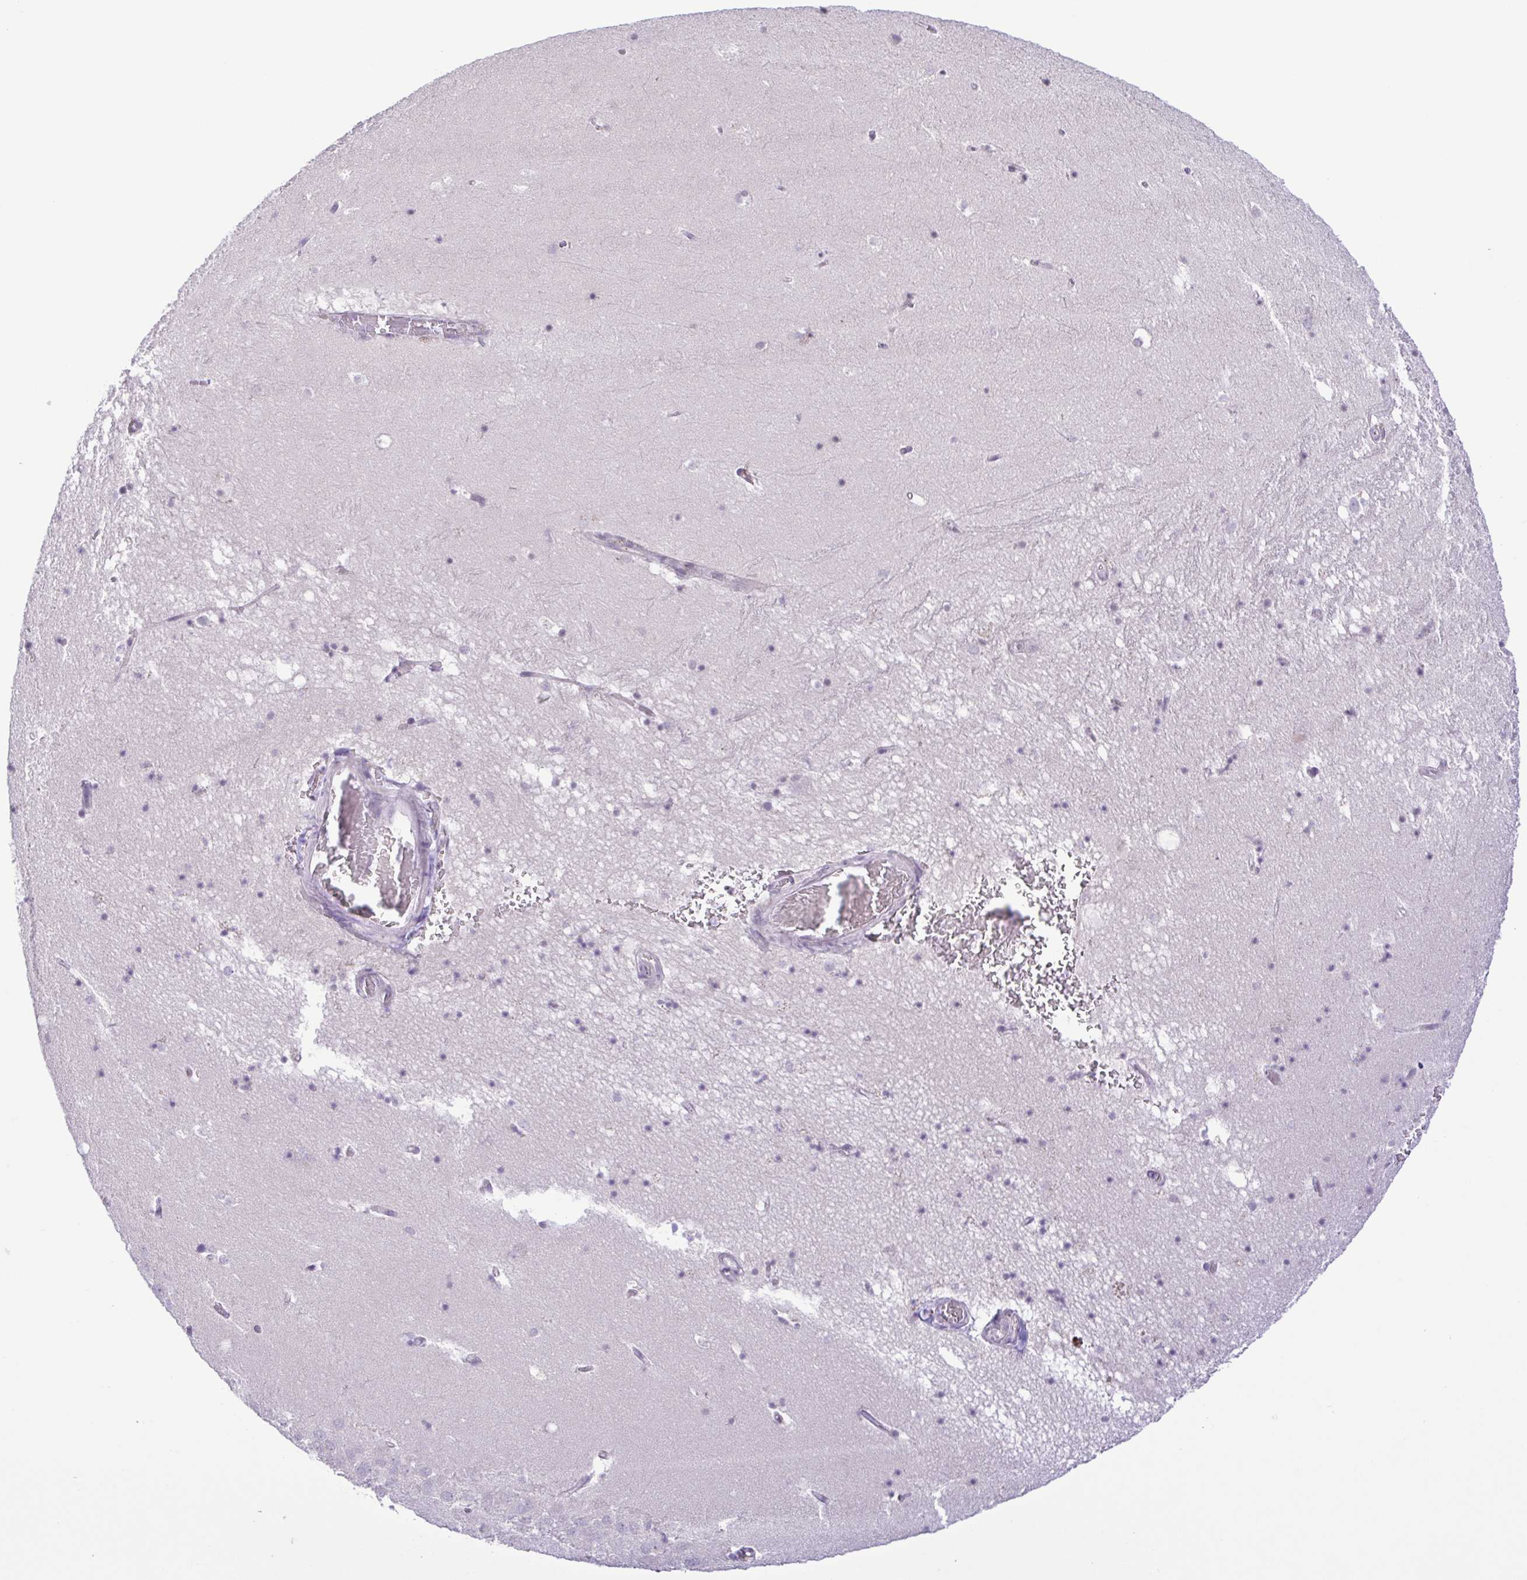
{"staining": {"intensity": "negative", "quantity": "none", "location": "none"}, "tissue": "hippocampus", "cell_type": "Glial cells", "image_type": "normal", "snomed": [{"axis": "morphology", "description": "Normal tissue, NOS"}, {"axis": "topography", "description": "Hippocampus"}], "caption": "High power microscopy histopathology image of an immunohistochemistry (IHC) image of unremarkable hippocampus, revealing no significant positivity in glial cells. (Stains: DAB (3,3'-diaminobenzidine) immunohistochemistry (IHC) with hematoxylin counter stain, Microscopy: brightfield microscopy at high magnification).", "gene": "IL1RN", "patient": {"sex": "male", "age": 58}}